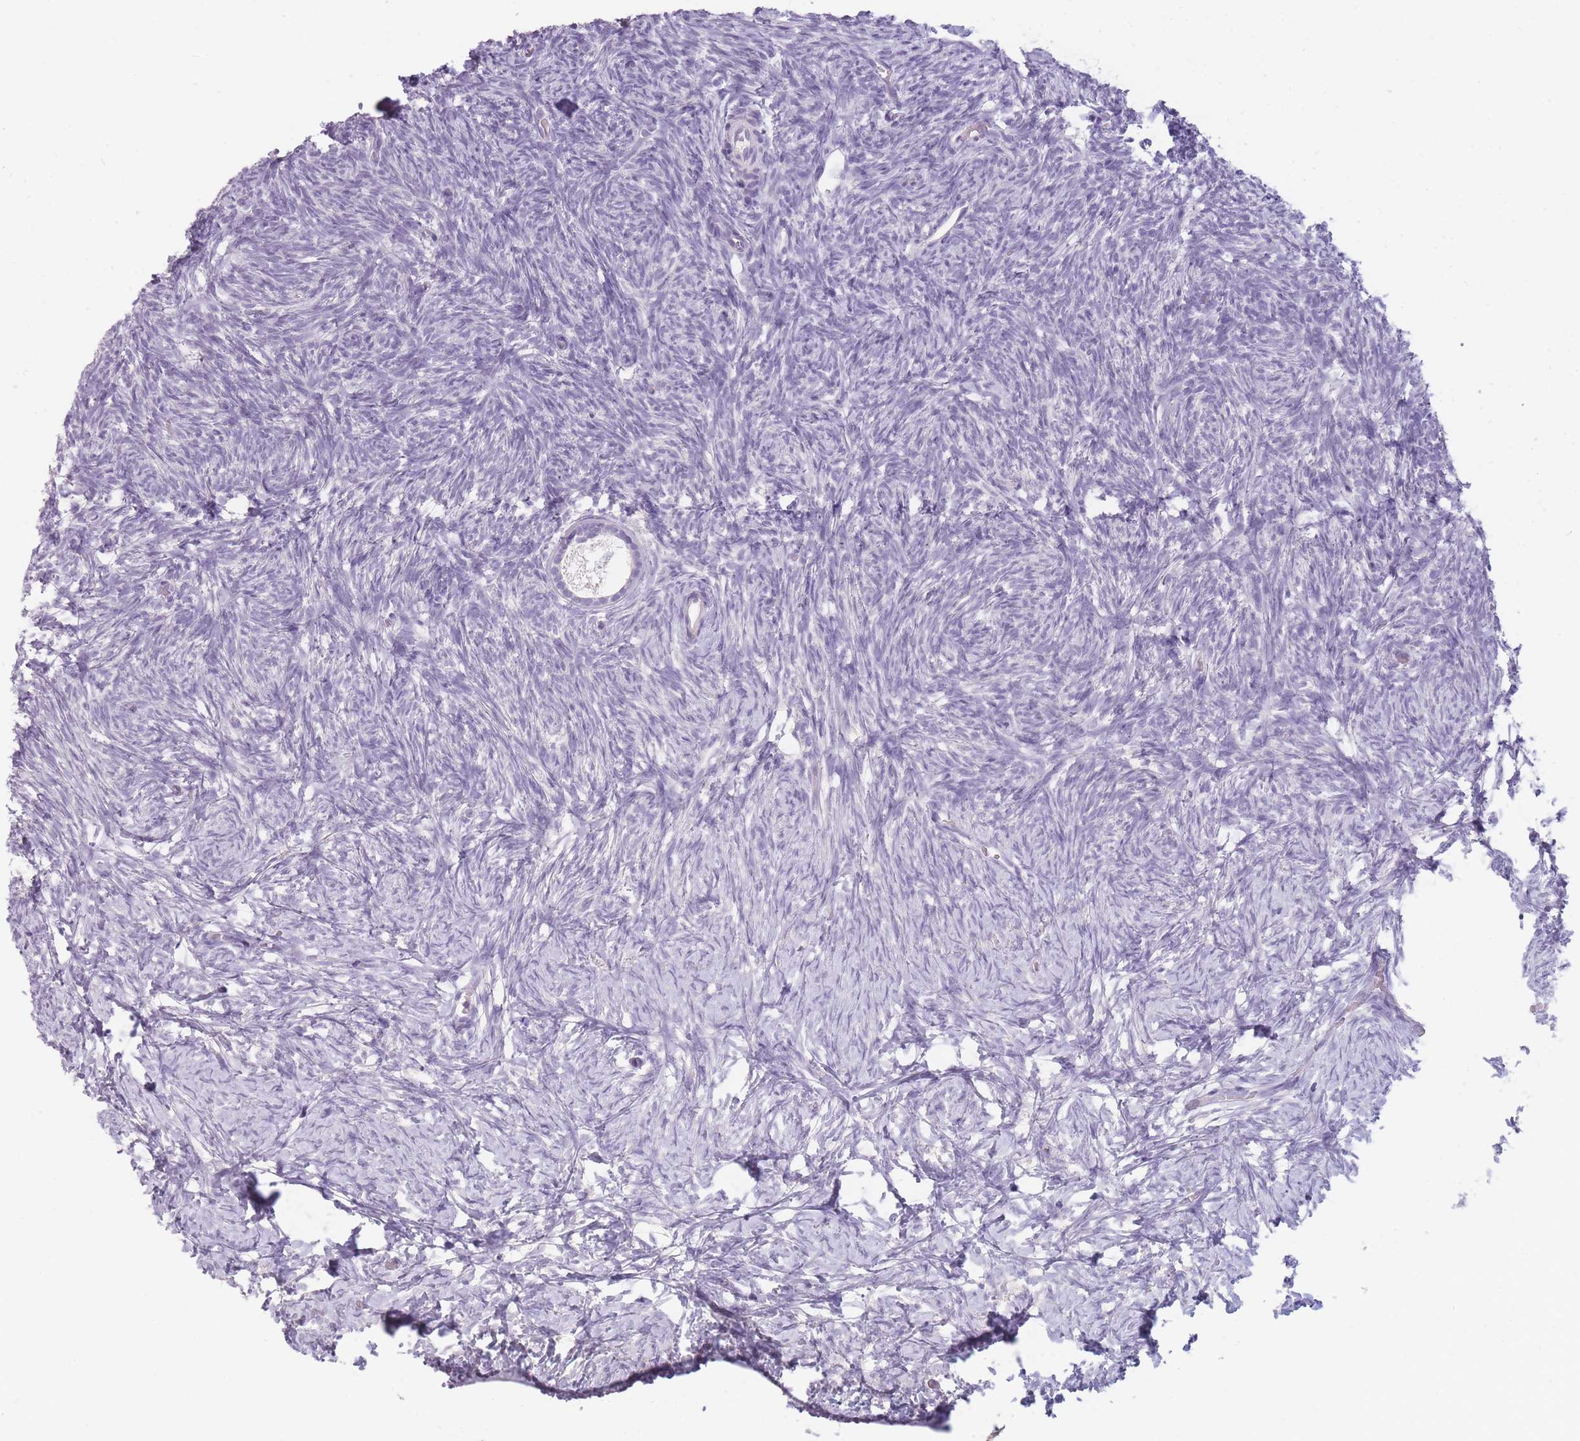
{"staining": {"intensity": "negative", "quantity": "none", "location": "none"}, "tissue": "ovary", "cell_type": "Follicle cells", "image_type": "normal", "snomed": [{"axis": "morphology", "description": "Normal tissue, NOS"}, {"axis": "topography", "description": "Ovary"}], "caption": "Follicle cells show no significant protein staining in benign ovary.", "gene": "TMEM236", "patient": {"sex": "female", "age": 39}}